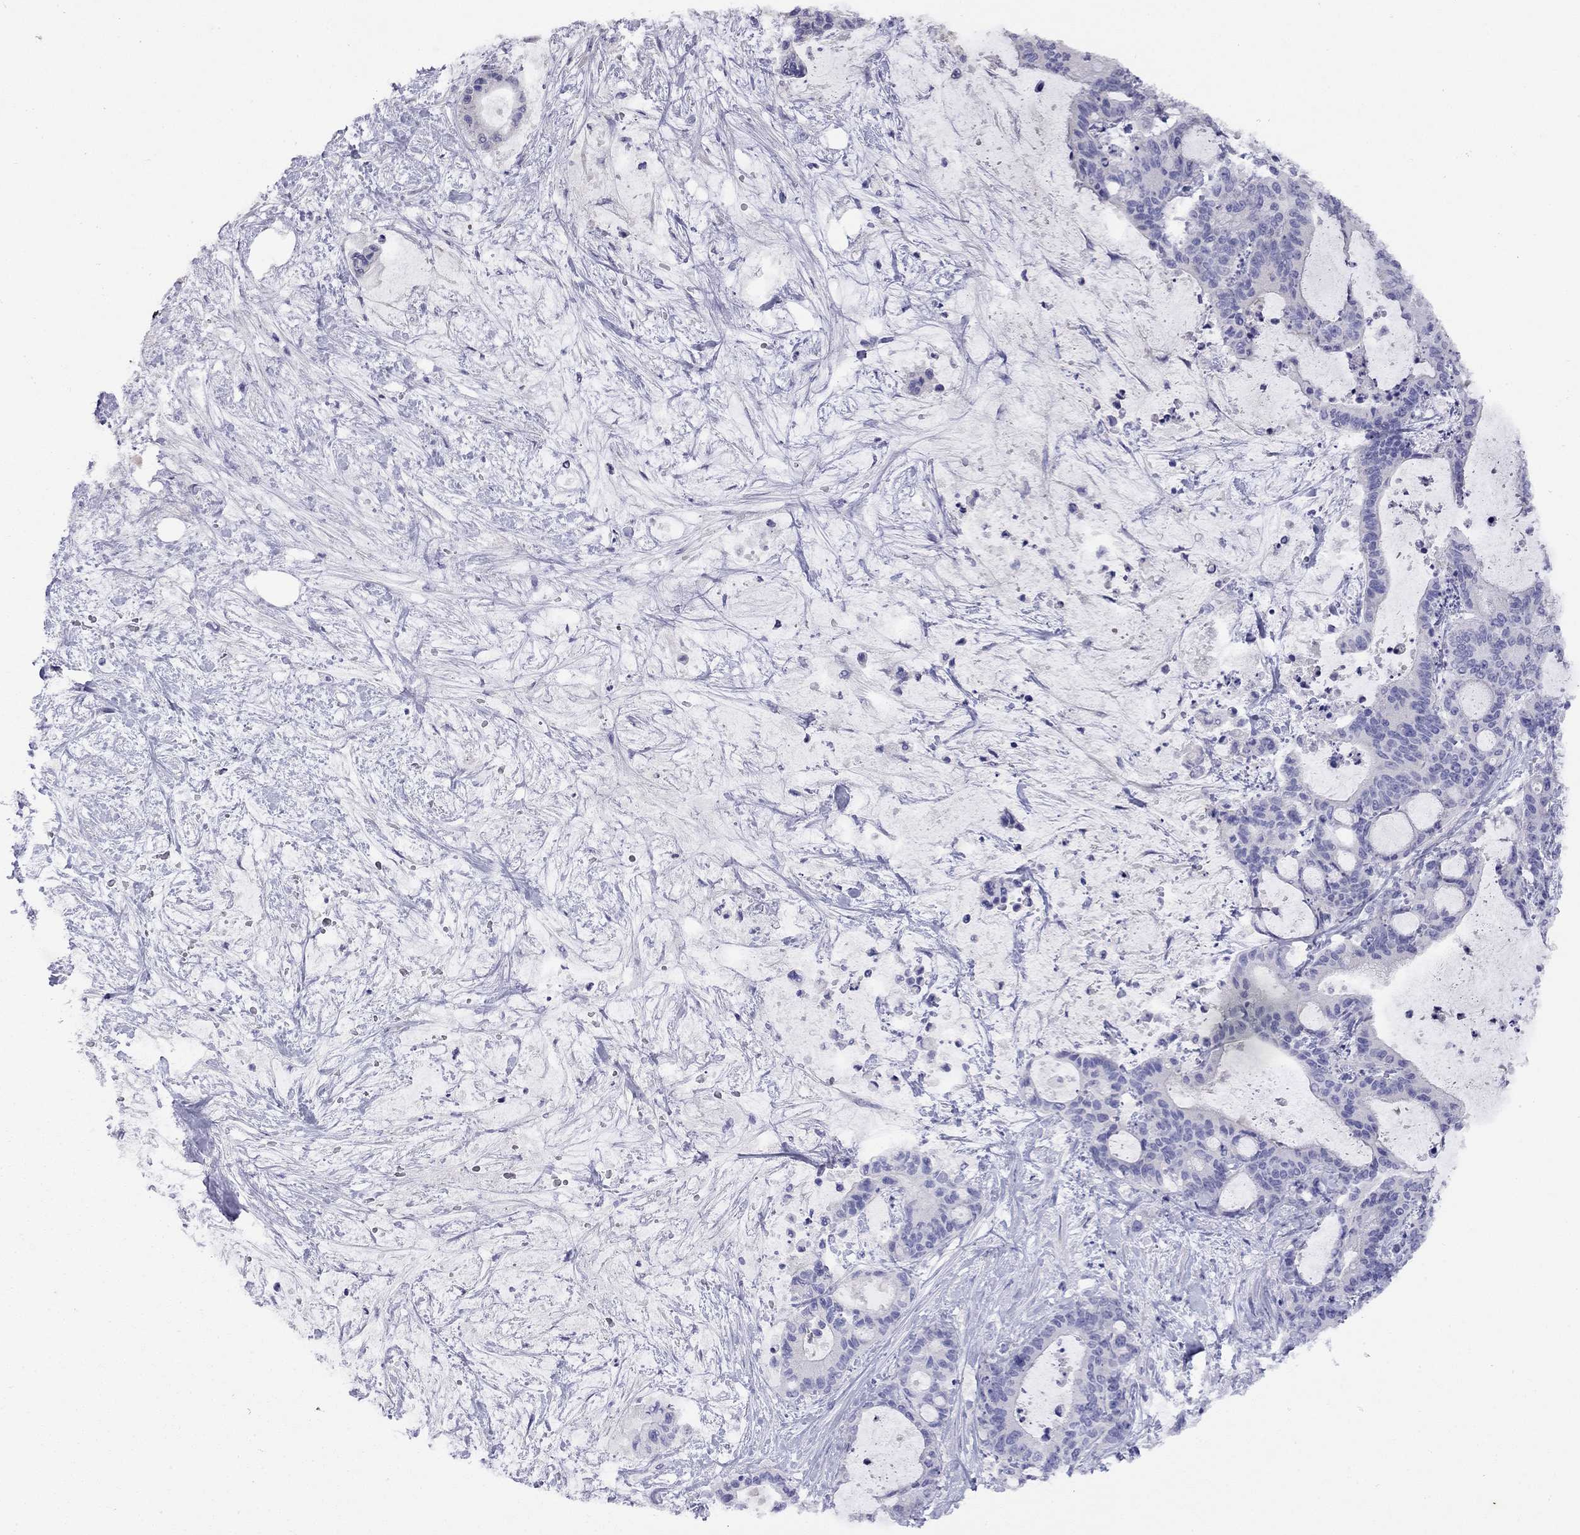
{"staining": {"intensity": "negative", "quantity": "none", "location": "none"}, "tissue": "liver cancer", "cell_type": "Tumor cells", "image_type": "cancer", "snomed": [{"axis": "morphology", "description": "Cholangiocarcinoma"}, {"axis": "topography", "description": "Liver"}], "caption": "This is a micrograph of IHC staining of liver cancer, which shows no positivity in tumor cells.", "gene": "GNAT3", "patient": {"sex": "female", "age": 73}}